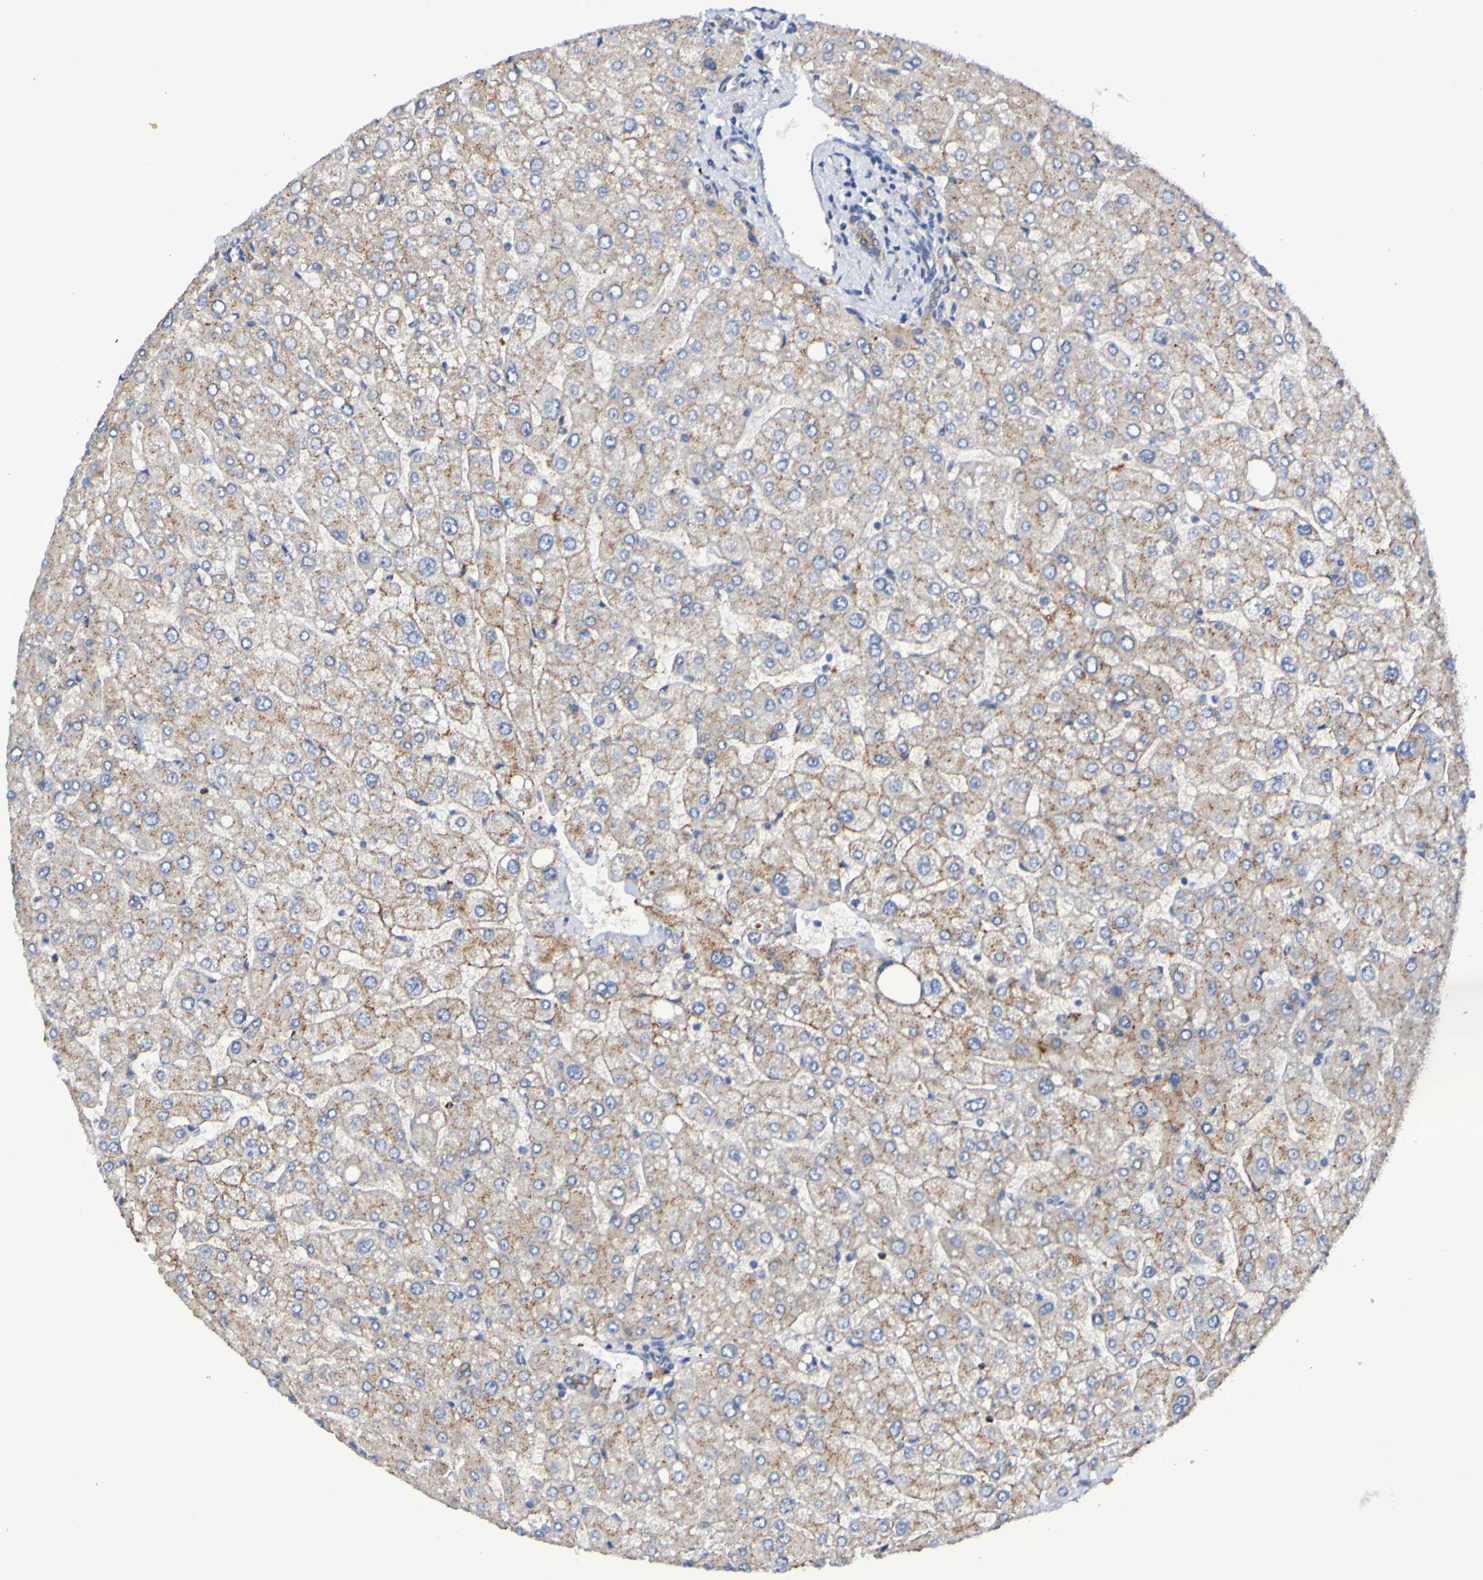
{"staining": {"intensity": "weak", "quantity": ">75%", "location": "cytoplasmic/membranous"}, "tissue": "liver", "cell_type": "Cholangiocytes", "image_type": "normal", "snomed": [{"axis": "morphology", "description": "Normal tissue, NOS"}, {"axis": "topography", "description": "Liver"}], "caption": "This image shows benign liver stained with IHC to label a protein in brown. The cytoplasmic/membranous of cholangiocytes show weak positivity for the protein. Nuclei are counter-stained blue.", "gene": "GJB1", "patient": {"sex": "male", "age": 55}}